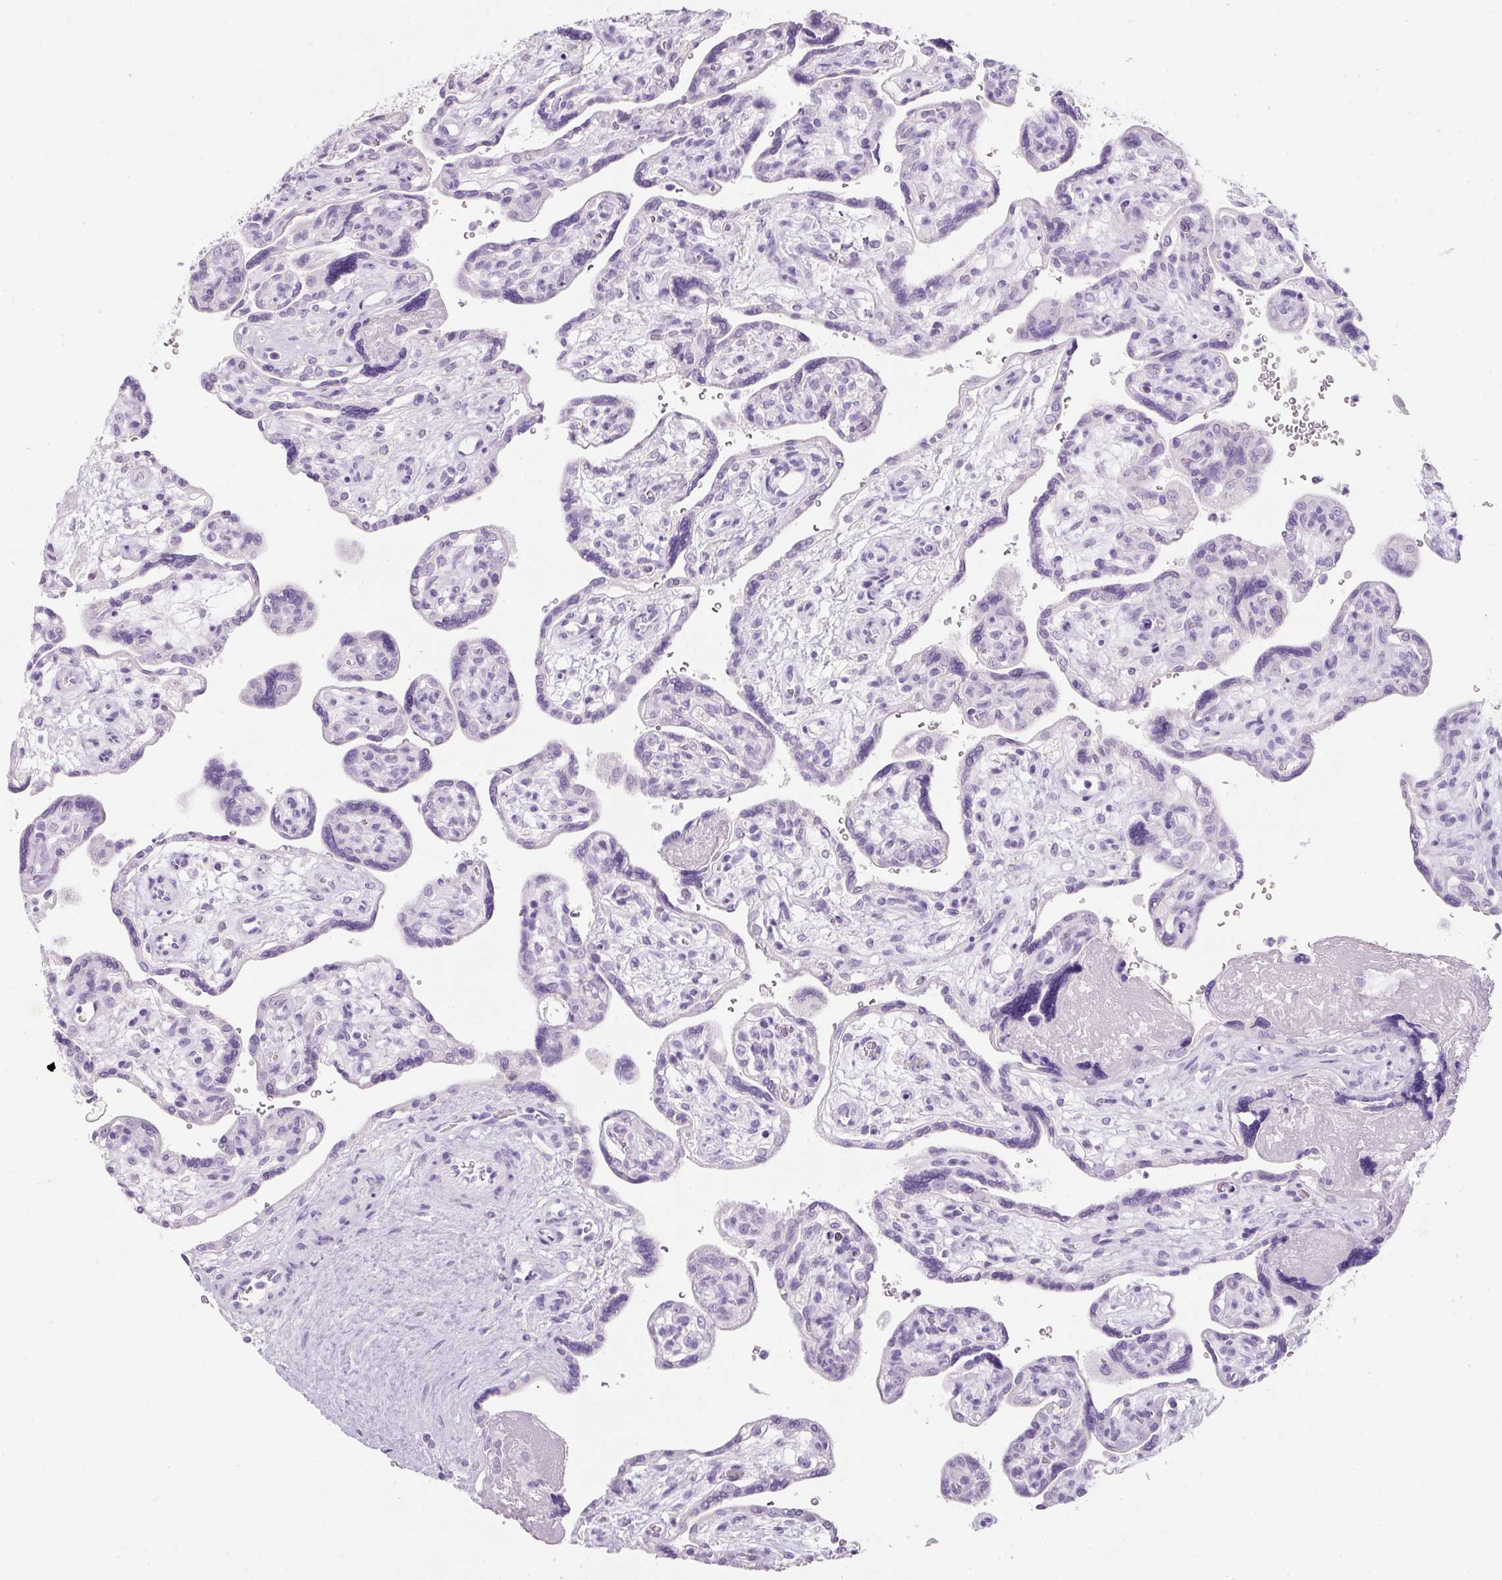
{"staining": {"intensity": "negative", "quantity": "none", "location": "none"}, "tissue": "placenta", "cell_type": "Decidual cells", "image_type": "normal", "snomed": [{"axis": "morphology", "description": "Normal tissue, NOS"}, {"axis": "topography", "description": "Placenta"}], "caption": "A high-resolution histopathology image shows immunohistochemistry staining of unremarkable placenta, which demonstrates no significant staining in decidual cells.", "gene": "DNM1", "patient": {"sex": "female", "age": 39}}